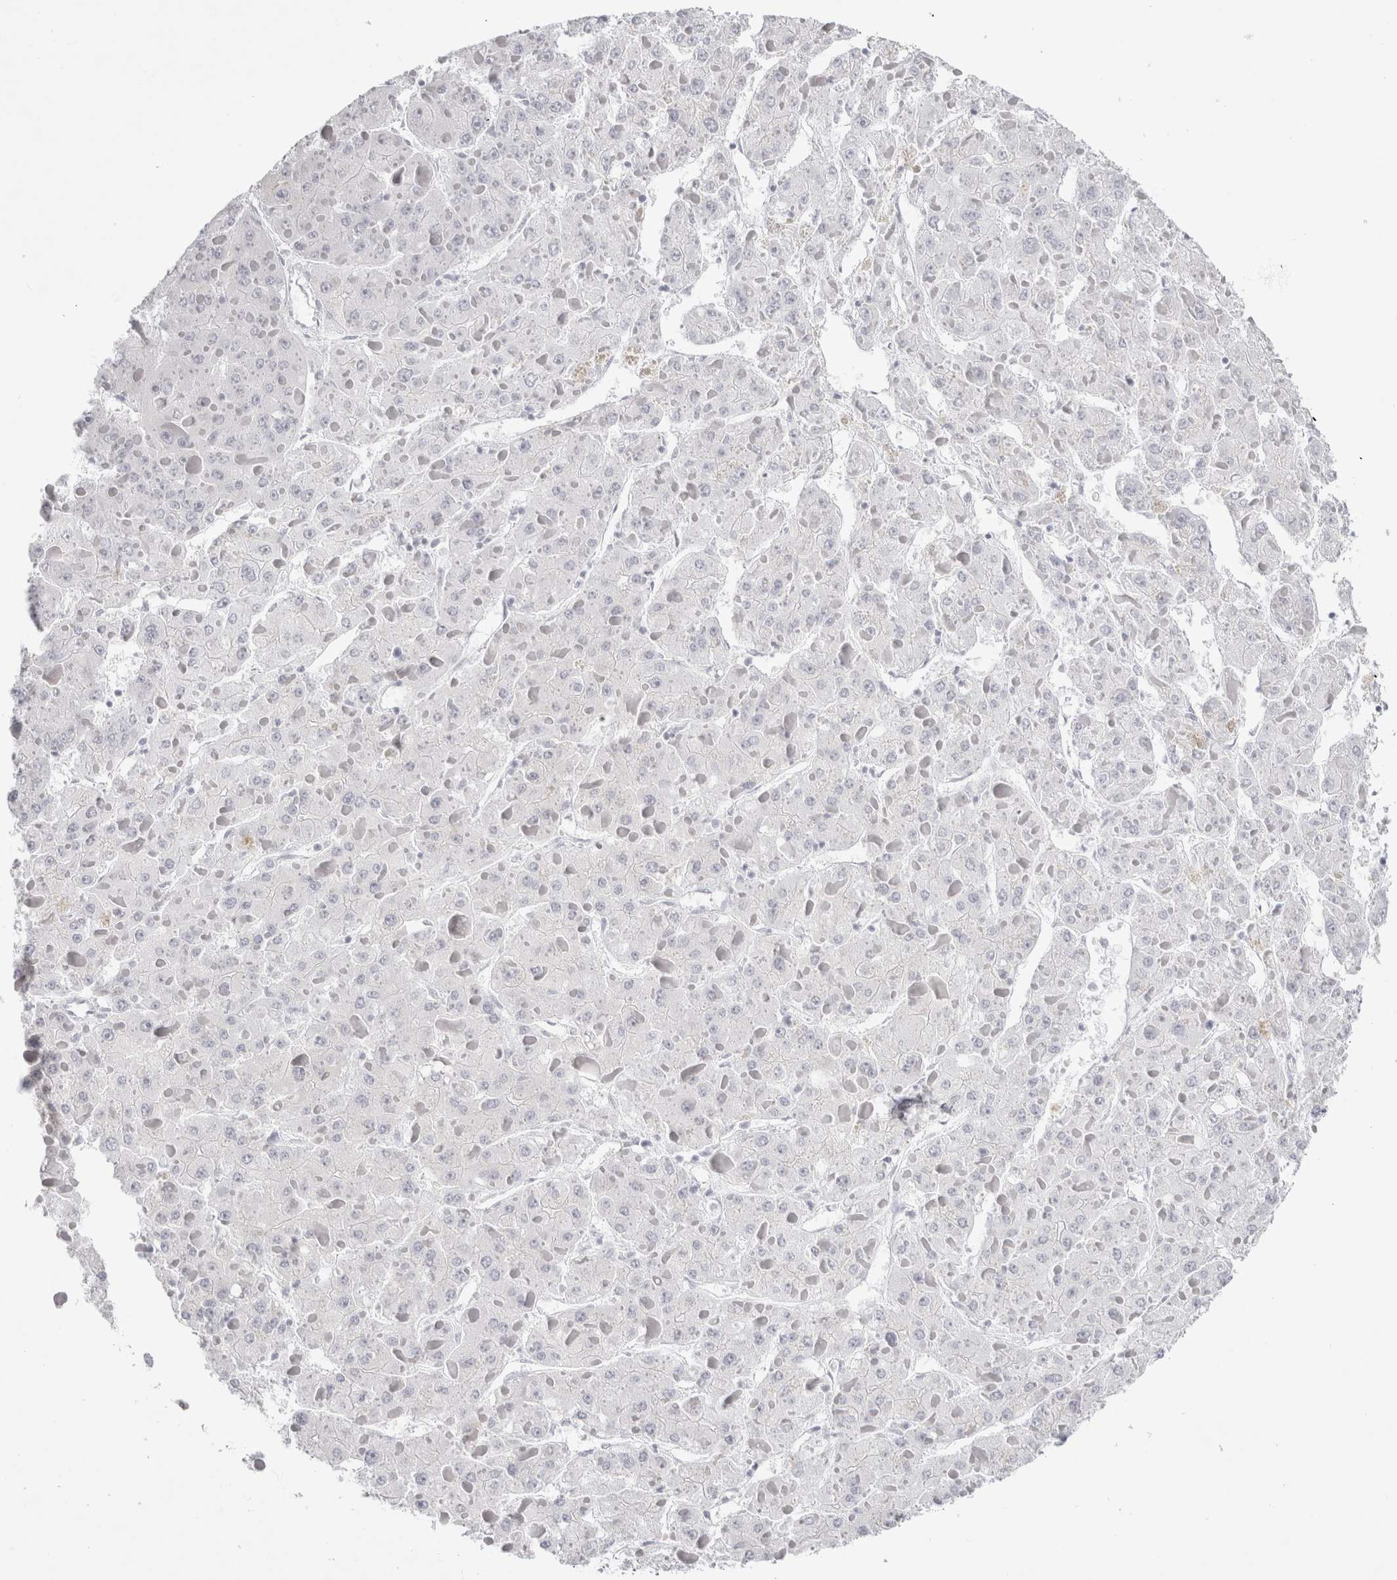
{"staining": {"intensity": "negative", "quantity": "none", "location": "none"}, "tissue": "liver cancer", "cell_type": "Tumor cells", "image_type": "cancer", "snomed": [{"axis": "morphology", "description": "Carcinoma, Hepatocellular, NOS"}, {"axis": "topography", "description": "Liver"}], "caption": "High power microscopy micrograph of an immunohistochemistry photomicrograph of liver cancer (hepatocellular carcinoma), revealing no significant staining in tumor cells.", "gene": "GARIN1A", "patient": {"sex": "female", "age": 73}}